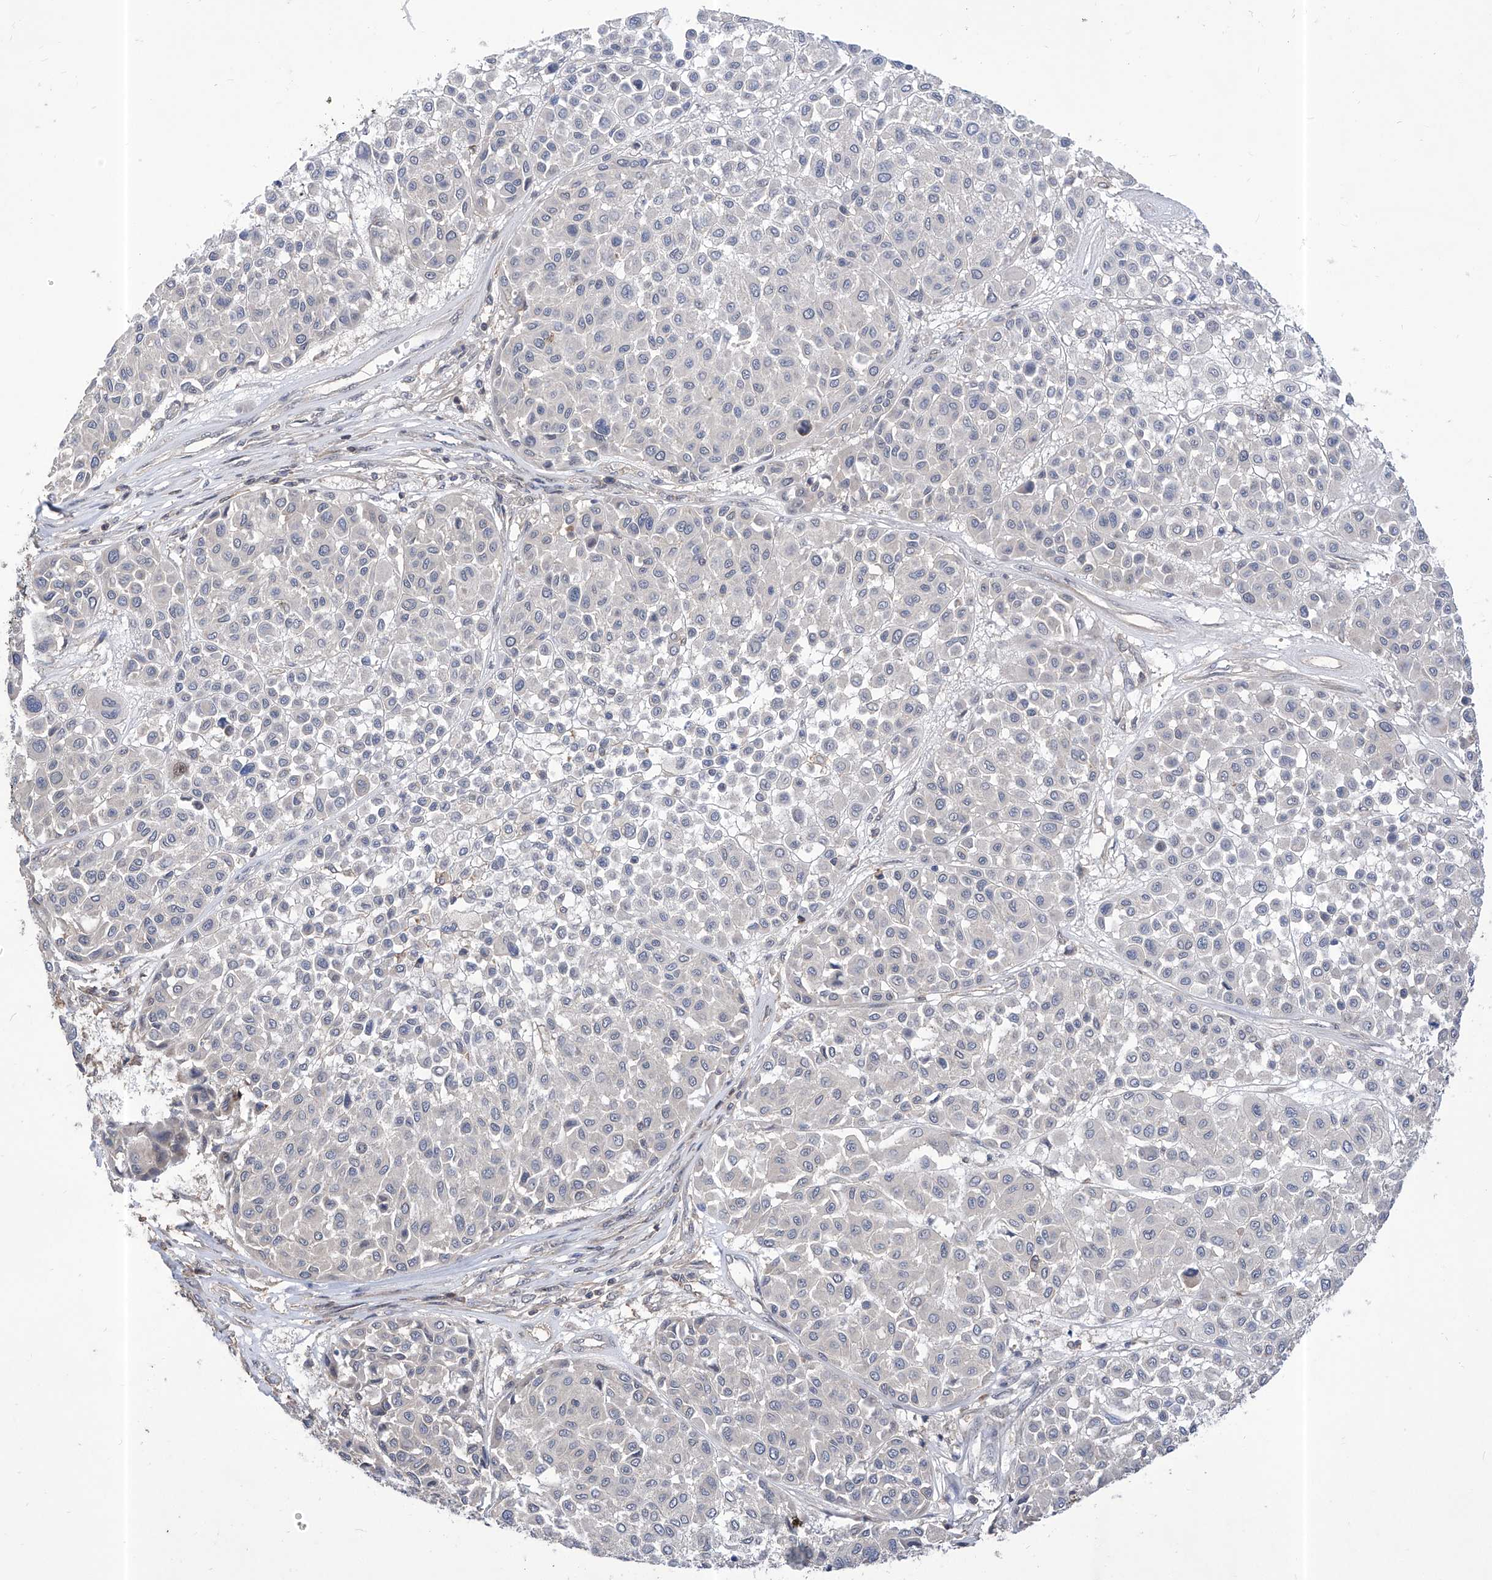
{"staining": {"intensity": "negative", "quantity": "none", "location": "none"}, "tissue": "melanoma", "cell_type": "Tumor cells", "image_type": "cancer", "snomed": [{"axis": "morphology", "description": "Malignant melanoma, Metastatic site"}, {"axis": "topography", "description": "Soft tissue"}], "caption": "DAB (3,3'-diaminobenzidine) immunohistochemical staining of human malignant melanoma (metastatic site) shows no significant expression in tumor cells.", "gene": "KIFC2", "patient": {"sex": "male", "age": 41}}